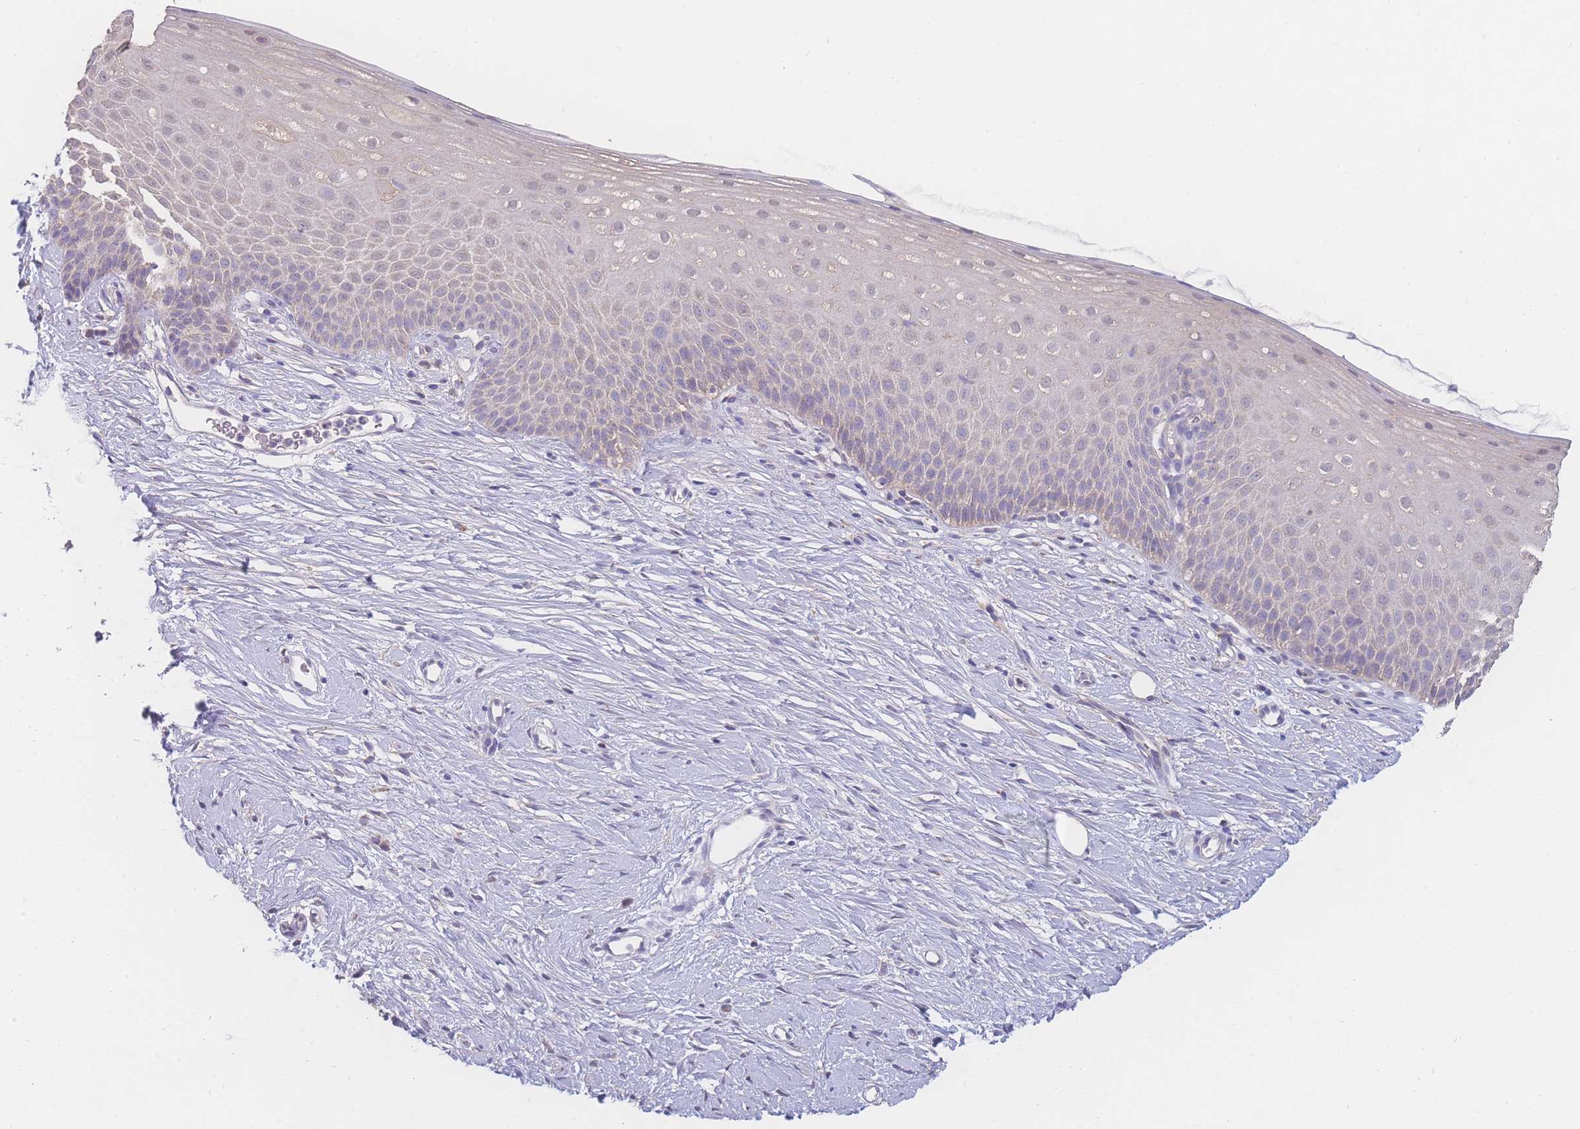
{"staining": {"intensity": "negative", "quantity": "none", "location": "none"}, "tissue": "cervix", "cell_type": "Glandular cells", "image_type": "normal", "snomed": [{"axis": "morphology", "description": "Normal tissue, NOS"}, {"axis": "topography", "description": "Cervix"}], "caption": "Photomicrograph shows no significant protein staining in glandular cells of normal cervix.", "gene": "GIPR", "patient": {"sex": "female", "age": 57}}